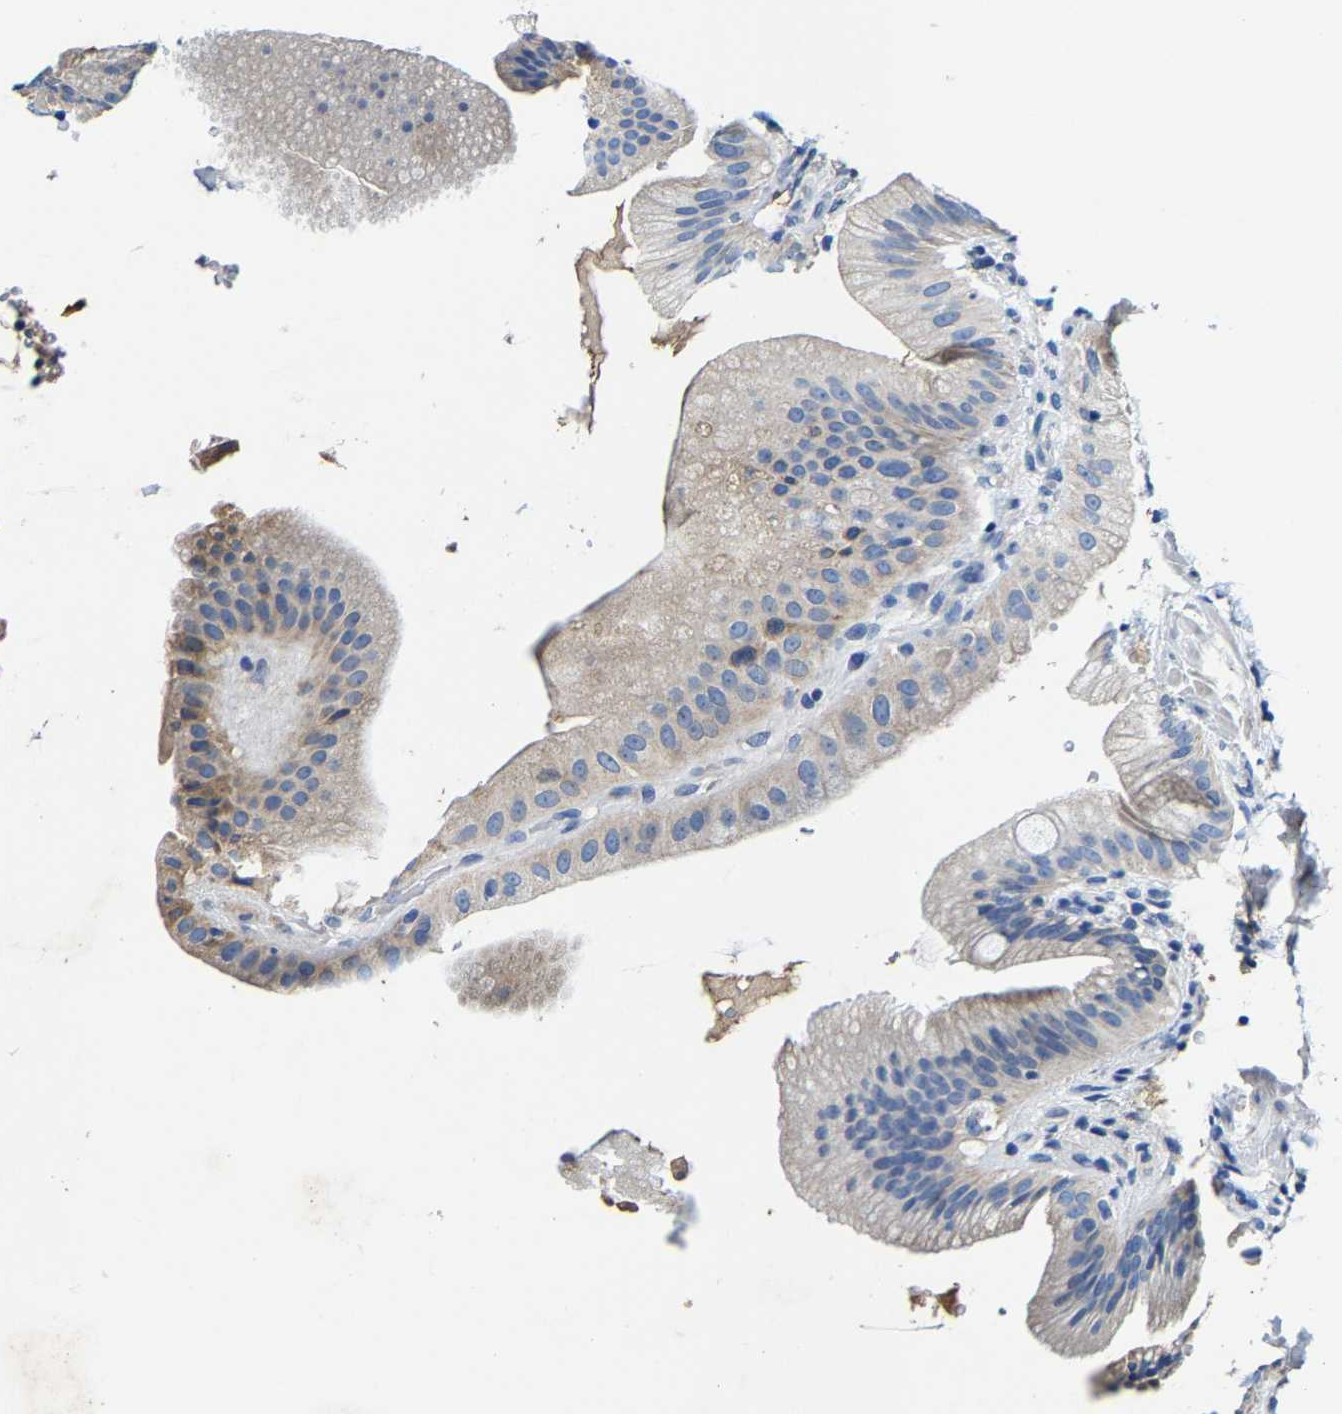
{"staining": {"intensity": "moderate", "quantity": ">75%", "location": "cytoplasmic/membranous"}, "tissue": "gallbladder", "cell_type": "Glandular cells", "image_type": "normal", "snomed": [{"axis": "morphology", "description": "Normal tissue, NOS"}, {"axis": "topography", "description": "Gallbladder"}], "caption": "Immunohistochemistry (DAB (3,3'-diaminobenzidine)) staining of unremarkable human gallbladder reveals moderate cytoplasmic/membranous protein positivity in approximately >75% of glandular cells. Immunohistochemistry (ihc) stains the protein in brown and the nuclei are stained blue.", "gene": "SLC25A25", "patient": {"sex": "male", "age": 49}}